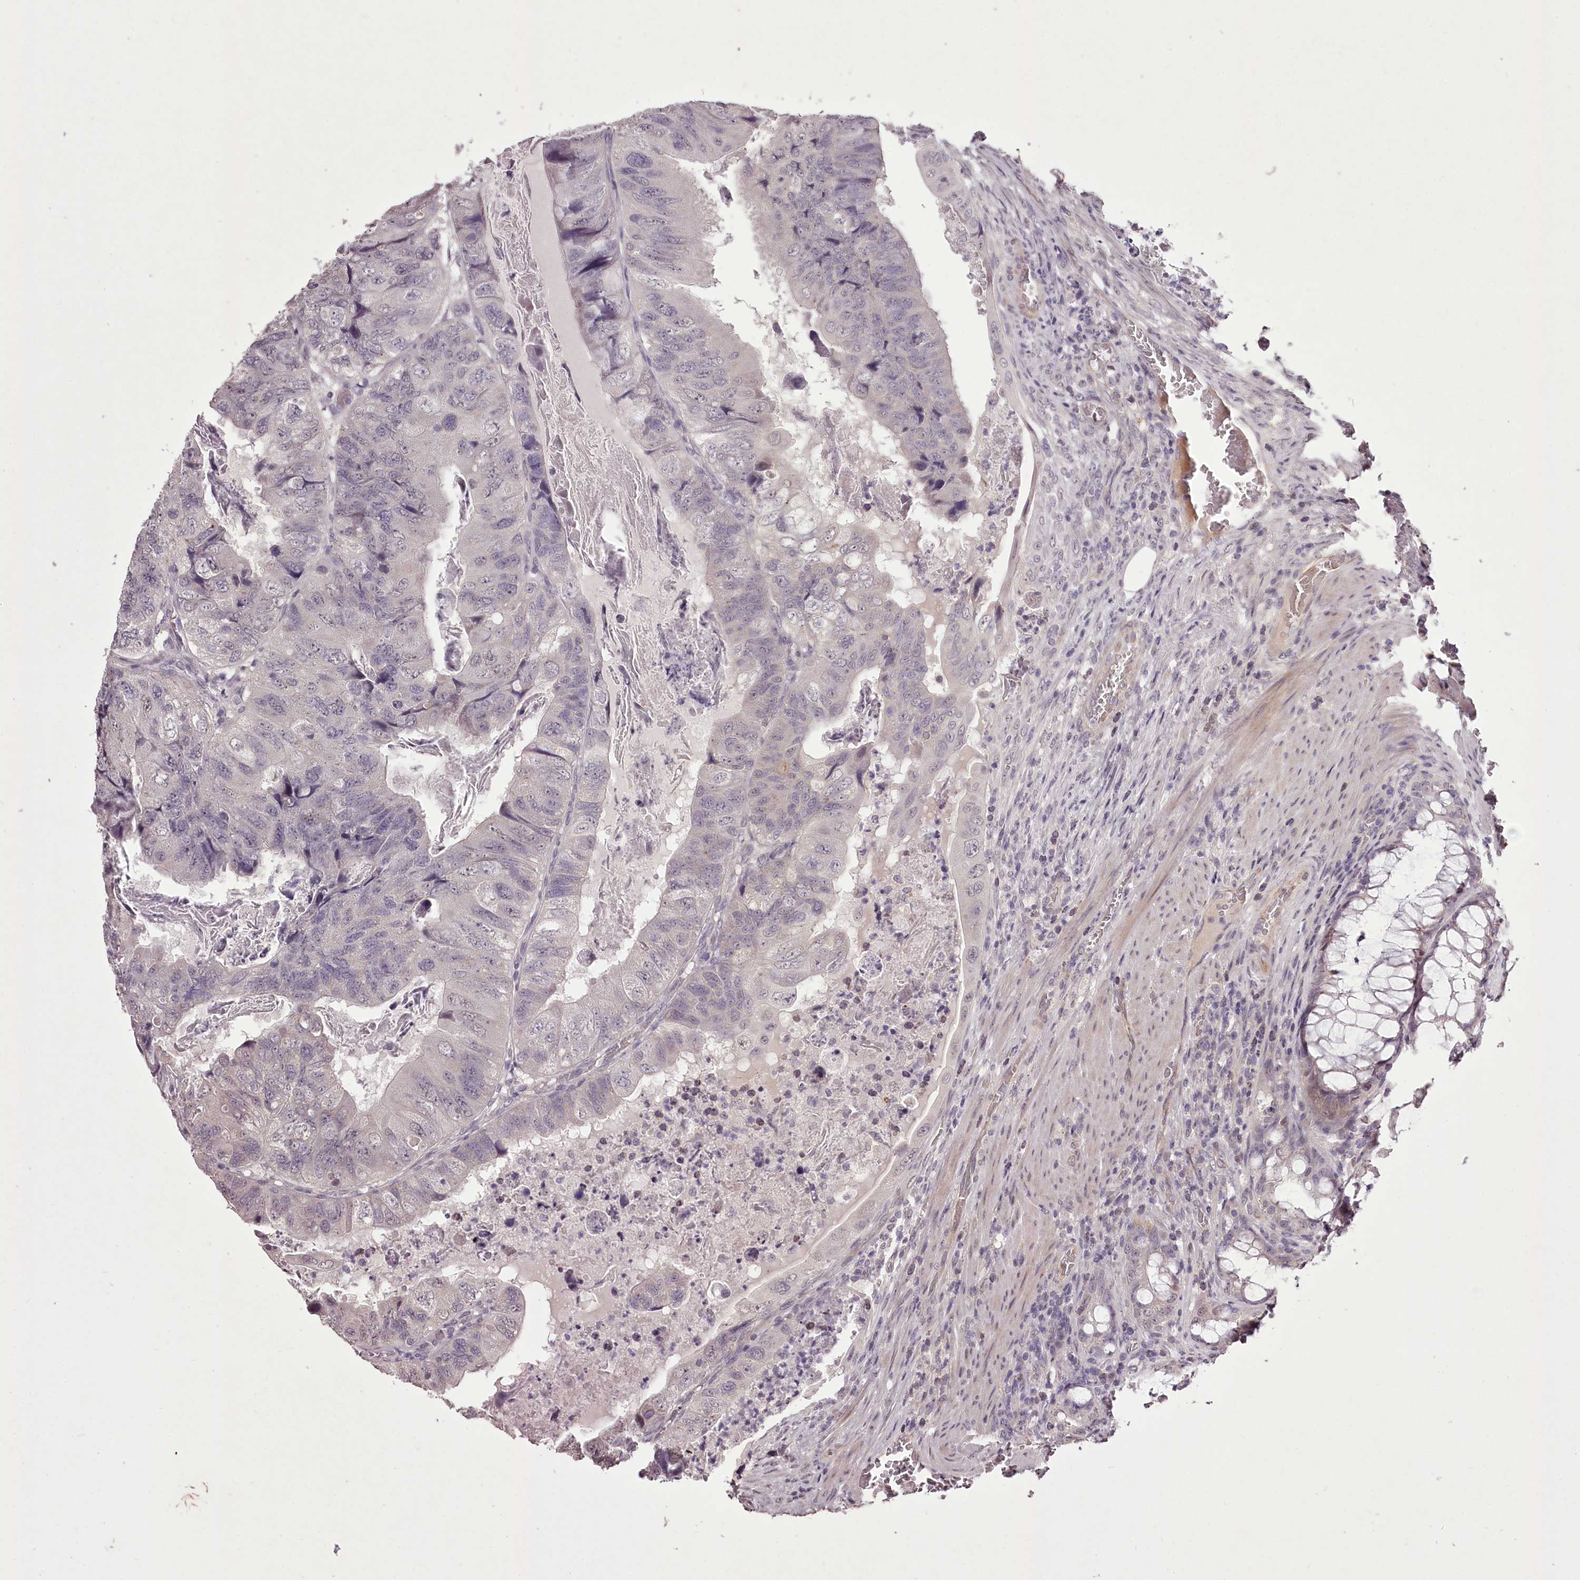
{"staining": {"intensity": "weak", "quantity": "<25%", "location": "cytoplasmic/membranous"}, "tissue": "colorectal cancer", "cell_type": "Tumor cells", "image_type": "cancer", "snomed": [{"axis": "morphology", "description": "Adenocarcinoma, NOS"}, {"axis": "topography", "description": "Rectum"}], "caption": "Immunohistochemistry (IHC) histopathology image of human colorectal adenocarcinoma stained for a protein (brown), which demonstrates no staining in tumor cells.", "gene": "C1orf56", "patient": {"sex": "male", "age": 63}}